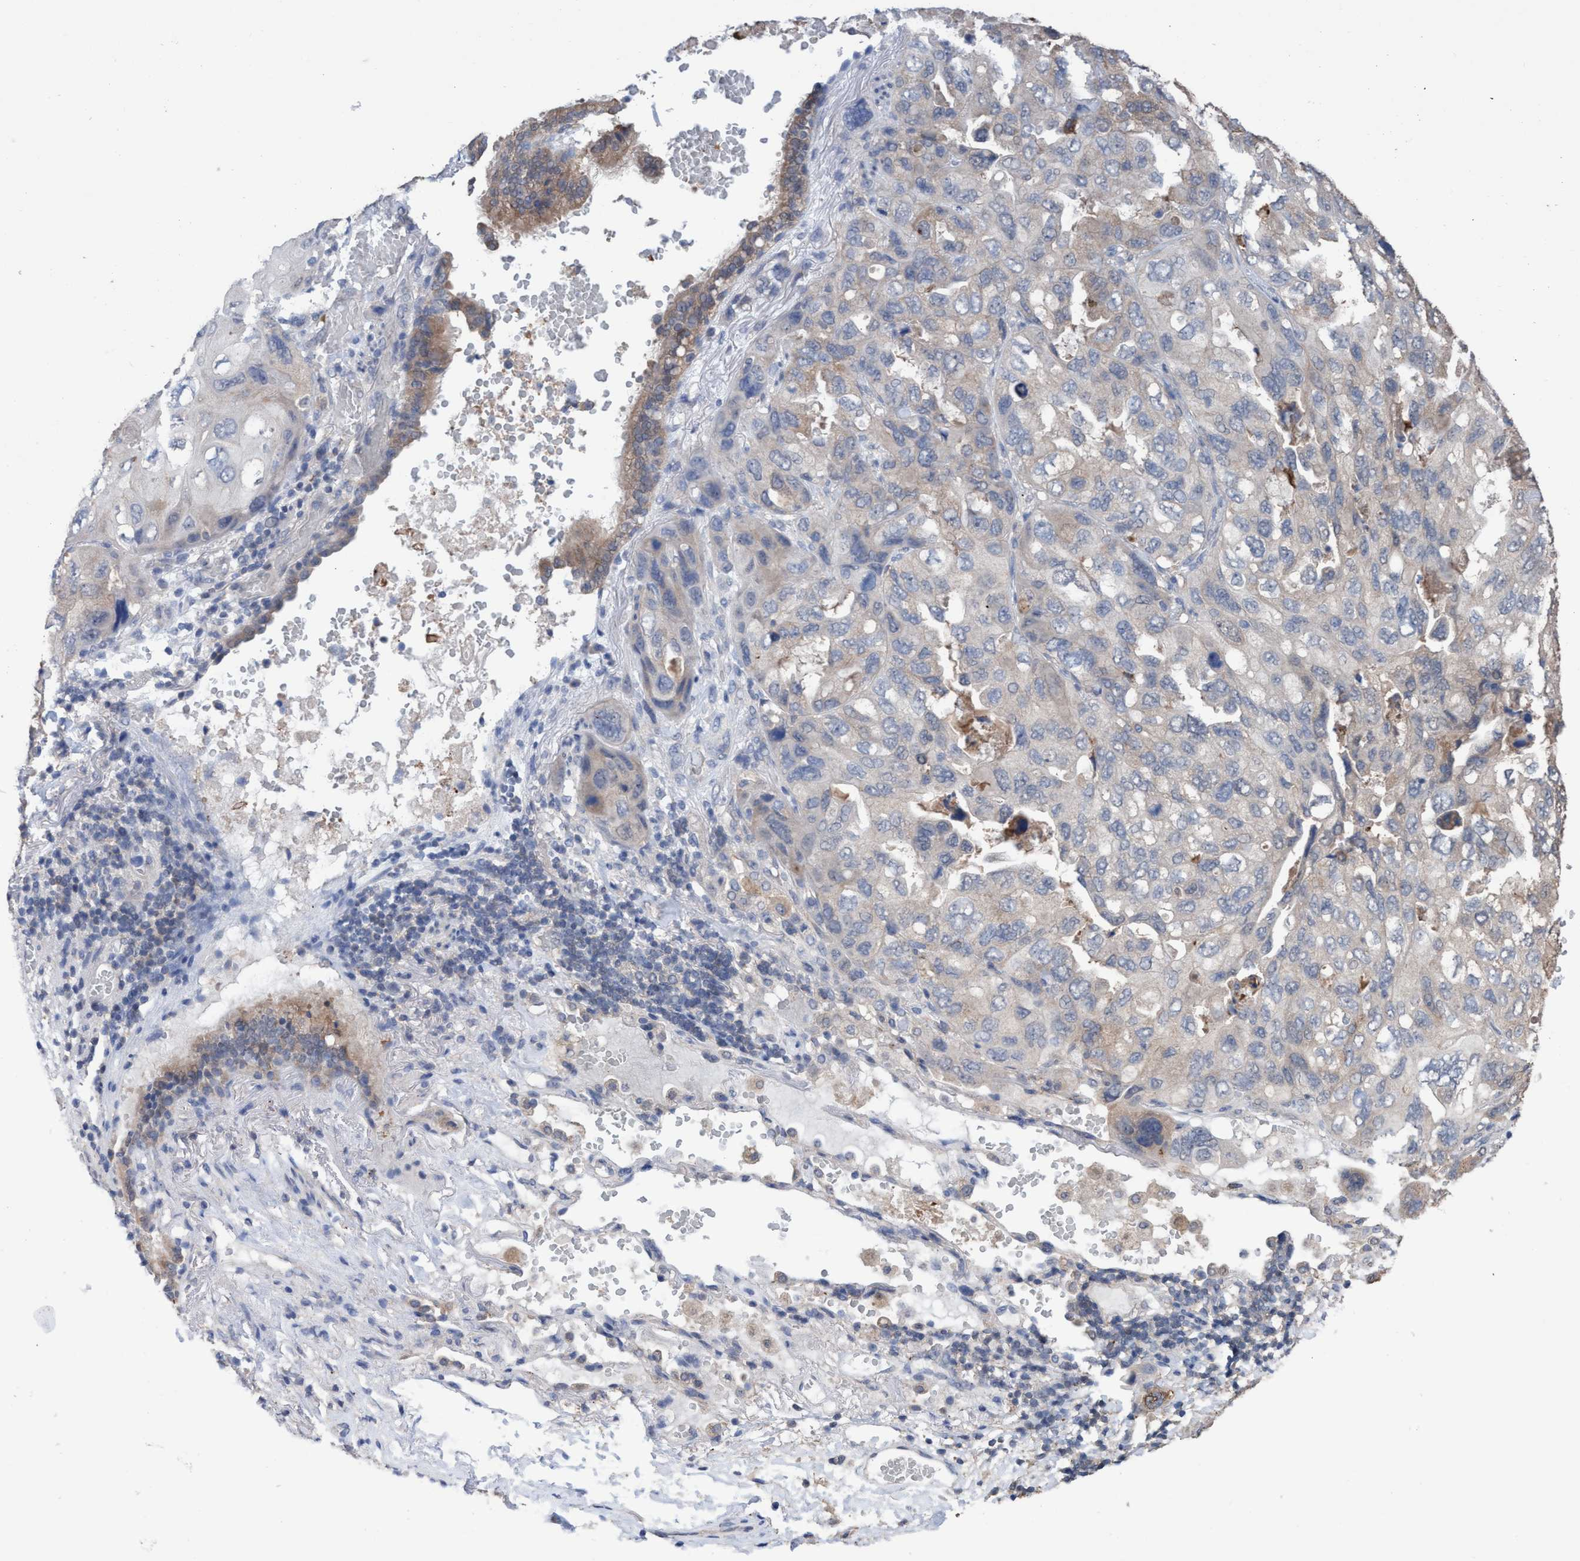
{"staining": {"intensity": "weak", "quantity": "<25%", "location": "cytoplasmic/membranous"}, "tissue": "lung cancer", "cell_type": "Tumor cells", "image_type": "cancer", "snomed": [{"axis": "morphology", "description": "Squamous cell carcinoma, NOS"}, {"axis": "topography", "description": "Lung"}], "caption": "The image exhibits no significant staining in tumor cells of squamous cell carcinoma (lung). (Stains: DAB IHC with hematoxylin counter stain, Microscopy: brightfield microscopy at high magnification).", "gene": "GLOD4", "patient": {"sex": "female", "age": 73}}